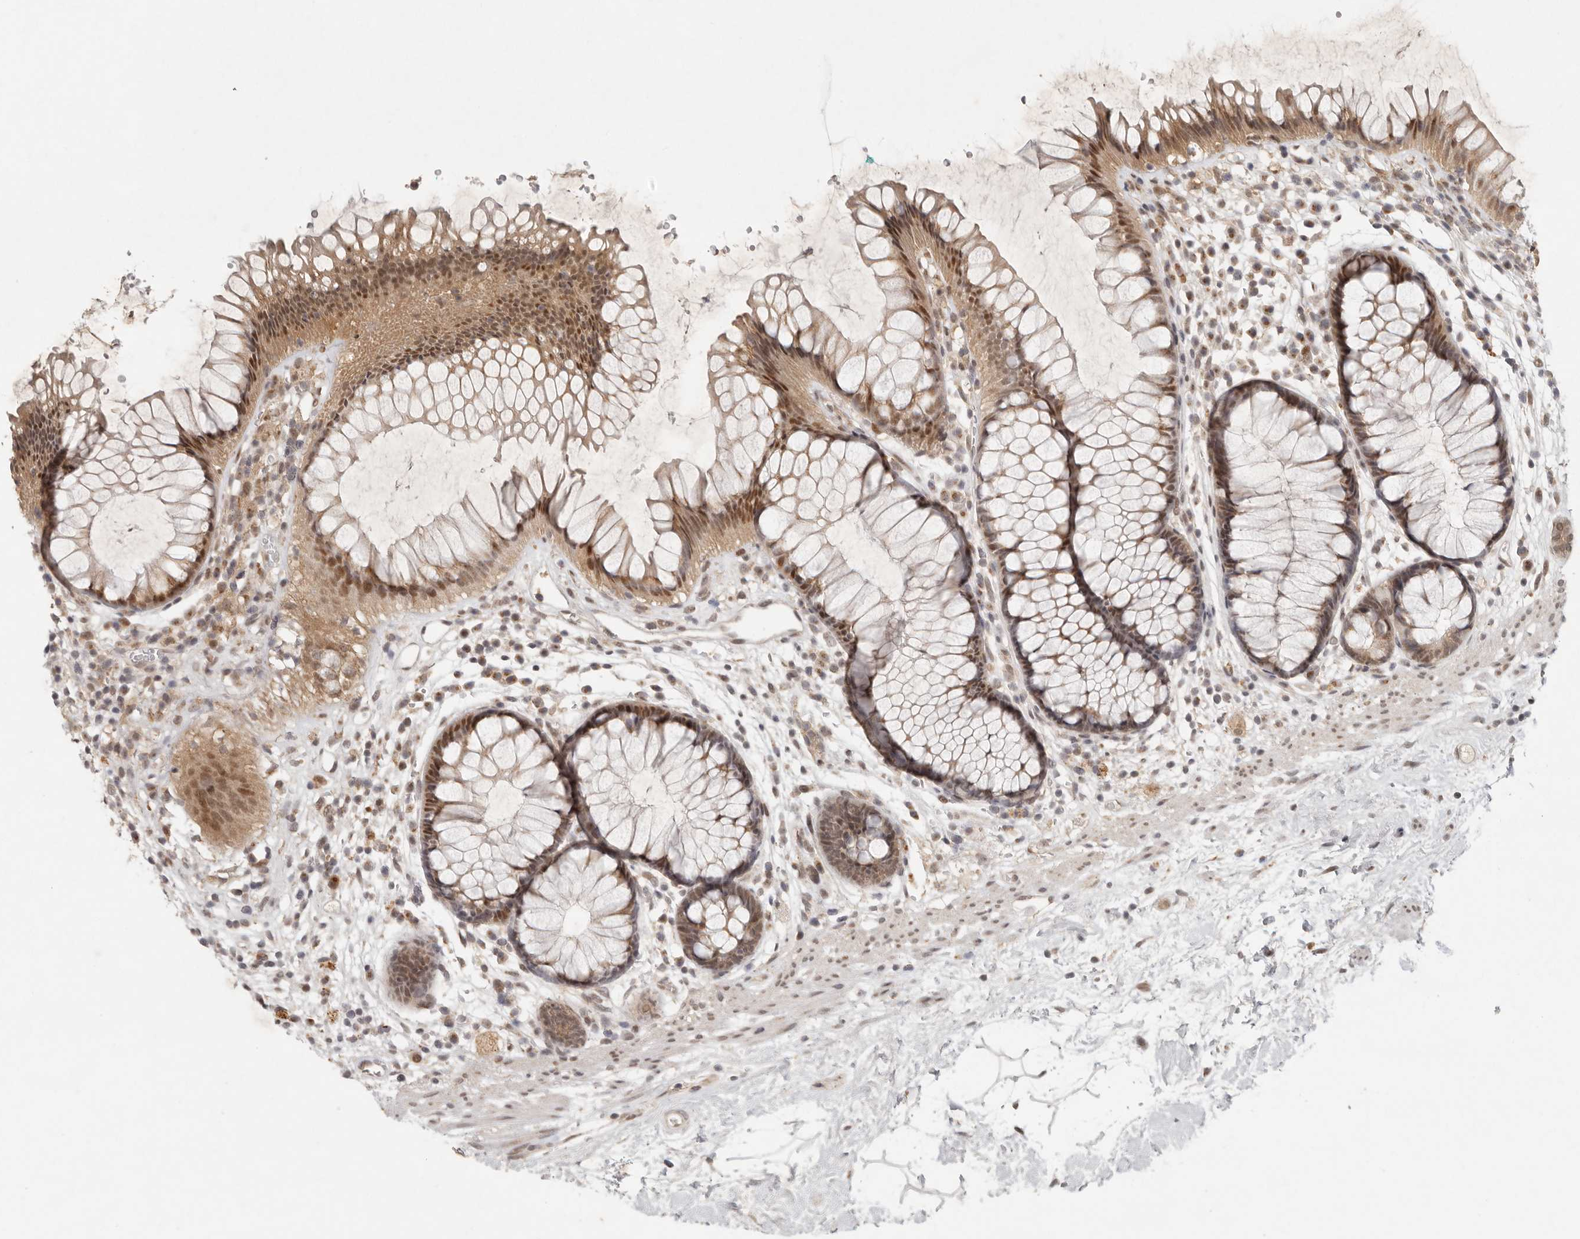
{"staining": {"intensity": "moderate", "quantity": ">75%", "location": "cytoplasmic/membranous,nuclear"}, "tissue": "rectum", "cell_type": "Glandular cells", "image_type": "normal", "snomed": [{"axis": "morphology", "description": "Normal tissue, NOS"}, {"axis": "topography", "description": "Rectum"}], "caption": "Immunohistochemical staining of normal rectum demonstrates >75% levels of moderate cytoplasmic/membranous,nuclear protein staining in about >75% of glandular cells. (DAB = brown stain, brightfield microscopy at high magnification).", "gene": "LRRC75A", "patient": {"sex": "male", "age": 51}}